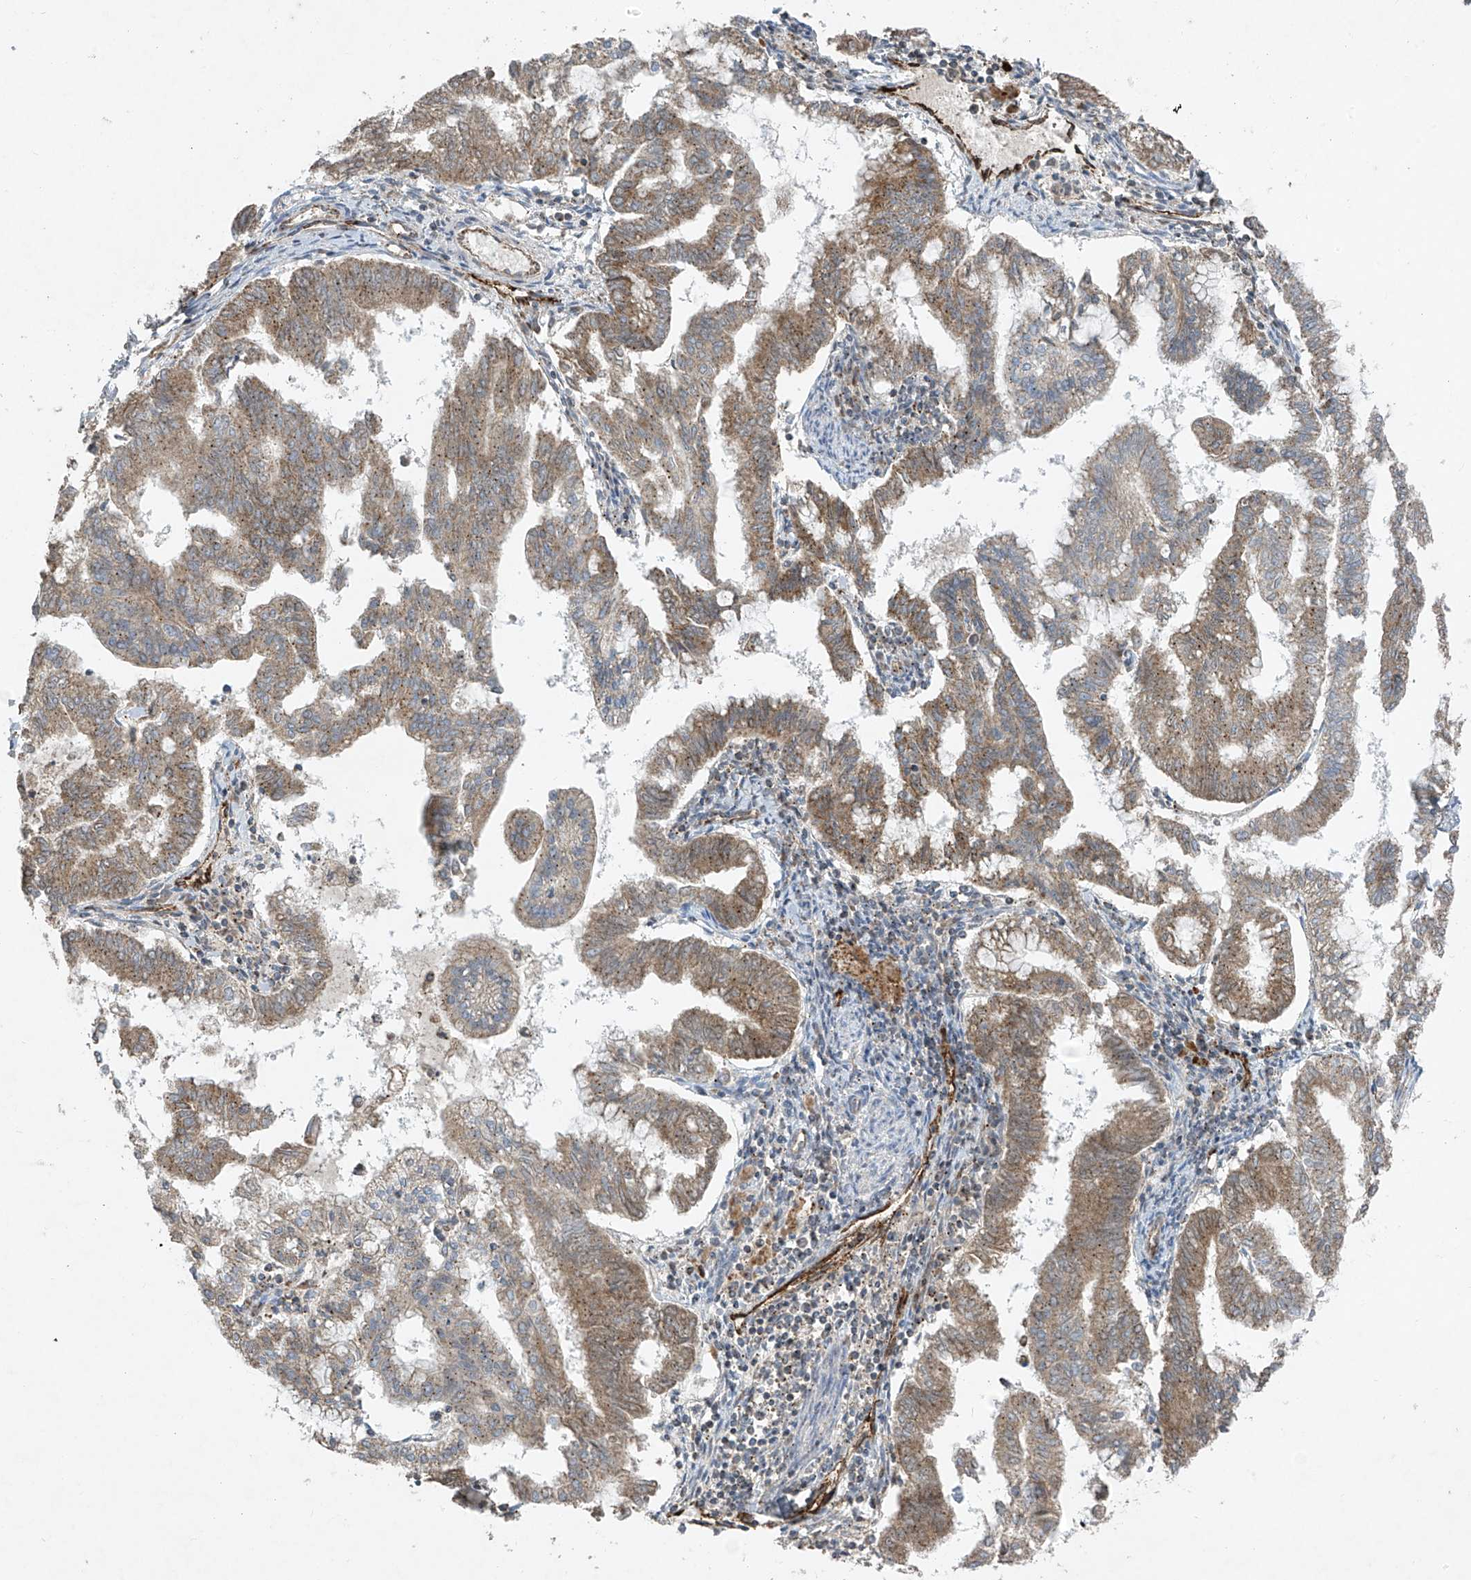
{"staining": {"intensity": "moderate", "quantity": ">75%", "location": "cytoplasmic/membranous"}, "tissue": "endometrial cancer", "cell_type": "Tumor cells", "image_type": "cancer", "snomed": [{"axis": "morphology", "description": "Adenocarcinoma, NOS"}, {"axis": "topography", "description": "Endometrium"}], "caption": "Endometrial cancer stained with IHC exhibits moderate cytoplasmic/membranous expression in about >75% of tumor cells.", "gene": "UQCC1", "patient": {"sex": "female", "age": 79}}